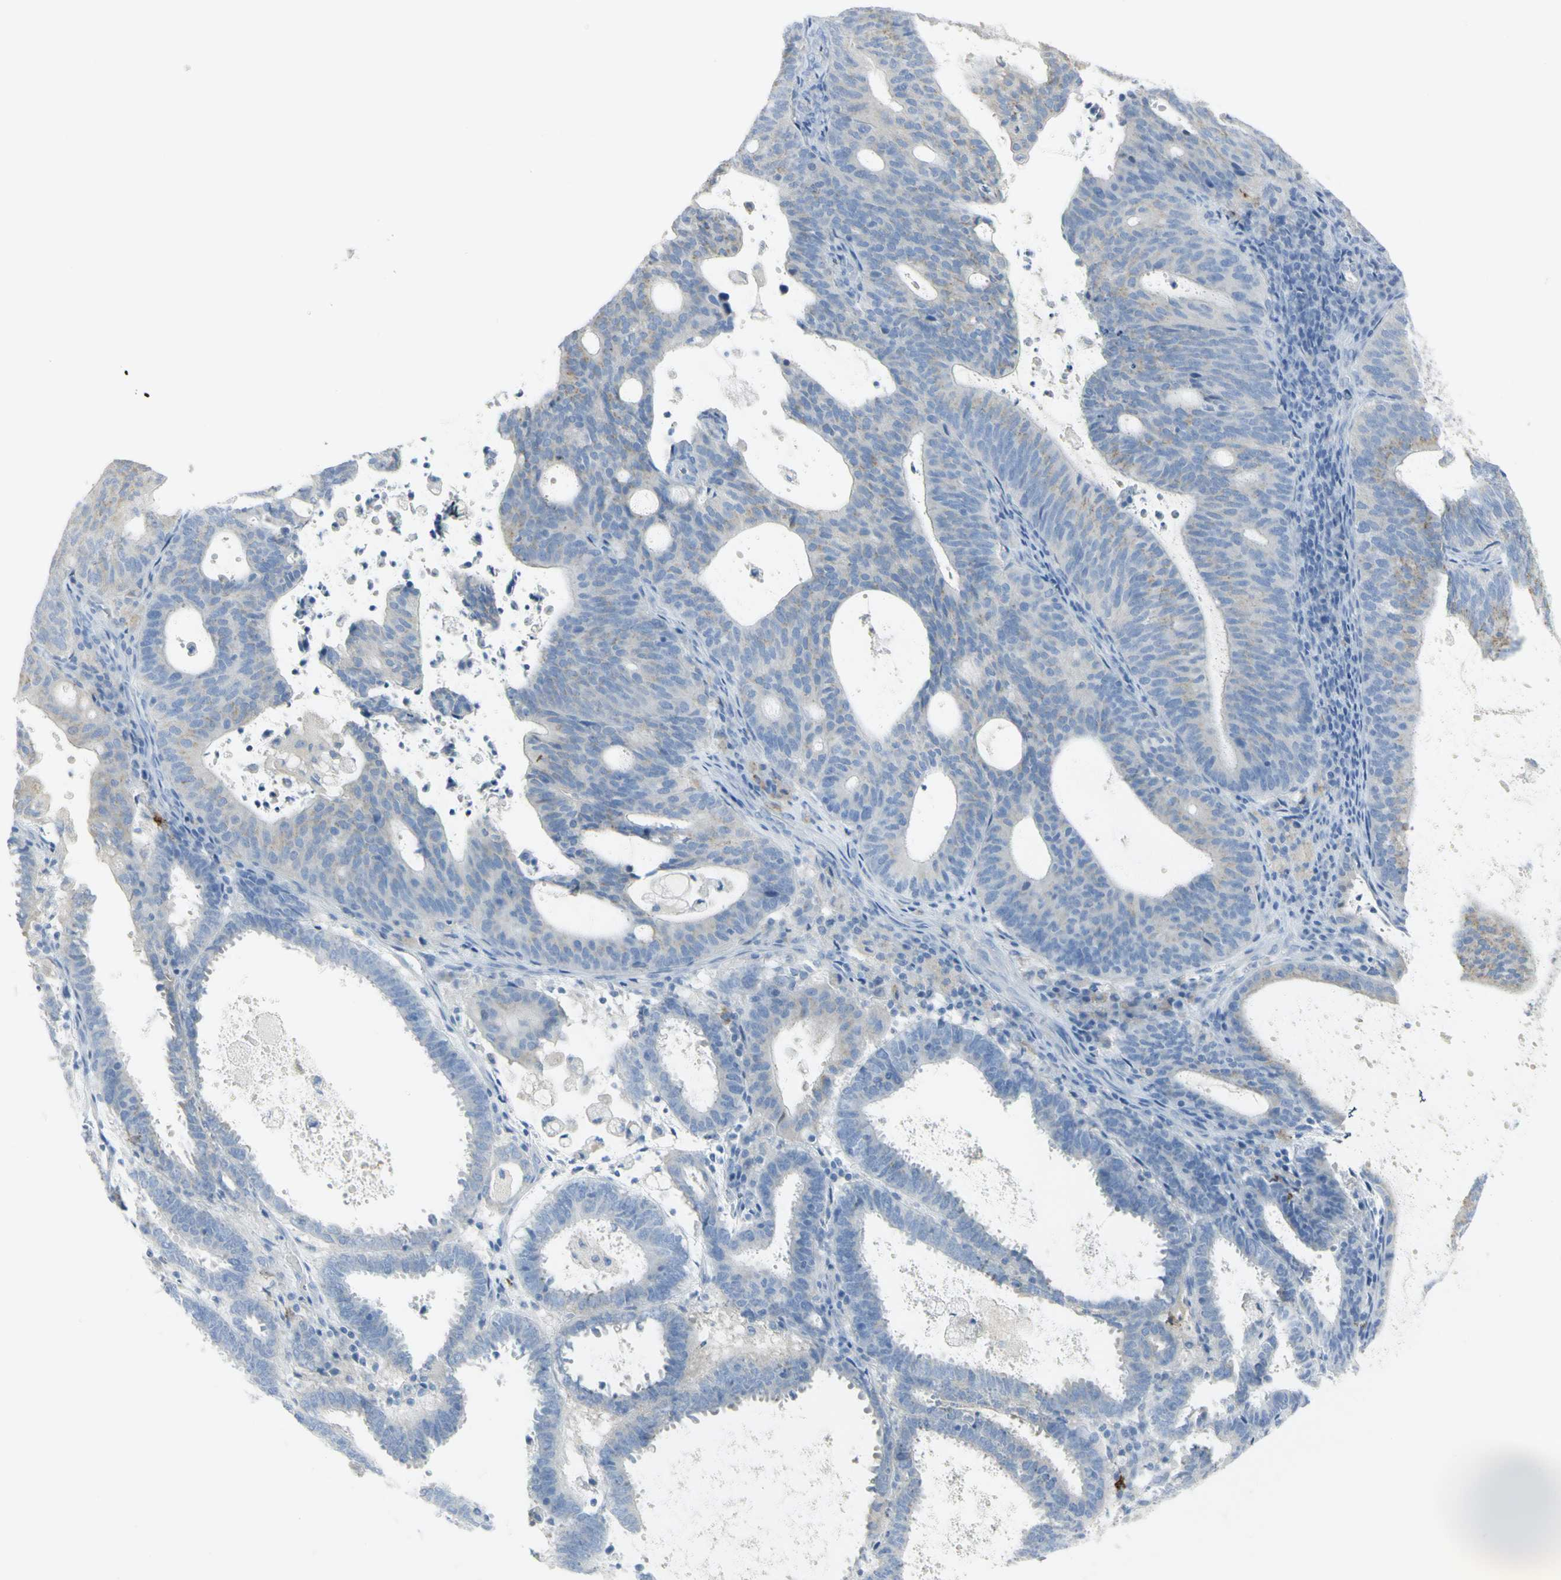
{"staining": {"intensity": "weak", "quantity": "<25%", "location": "cytoplasmic/membranous"}, "tissue": "endometrial cancer", "cell_type": "Tumor cells", "image_type": "cancer", "snomed": [{"axis": "morphology", "description": "Adenocarcinoma, NOS"}, {"axis": "topography", "description": "Uterus"}], "caption": "IHC histopathology image of adenocarcinoma (endometrial) stained for a protein (brown), which demonstrates no expression in tumor cells.", "gene": "CD207", "patient": {"sex": "female", "age": 83}}